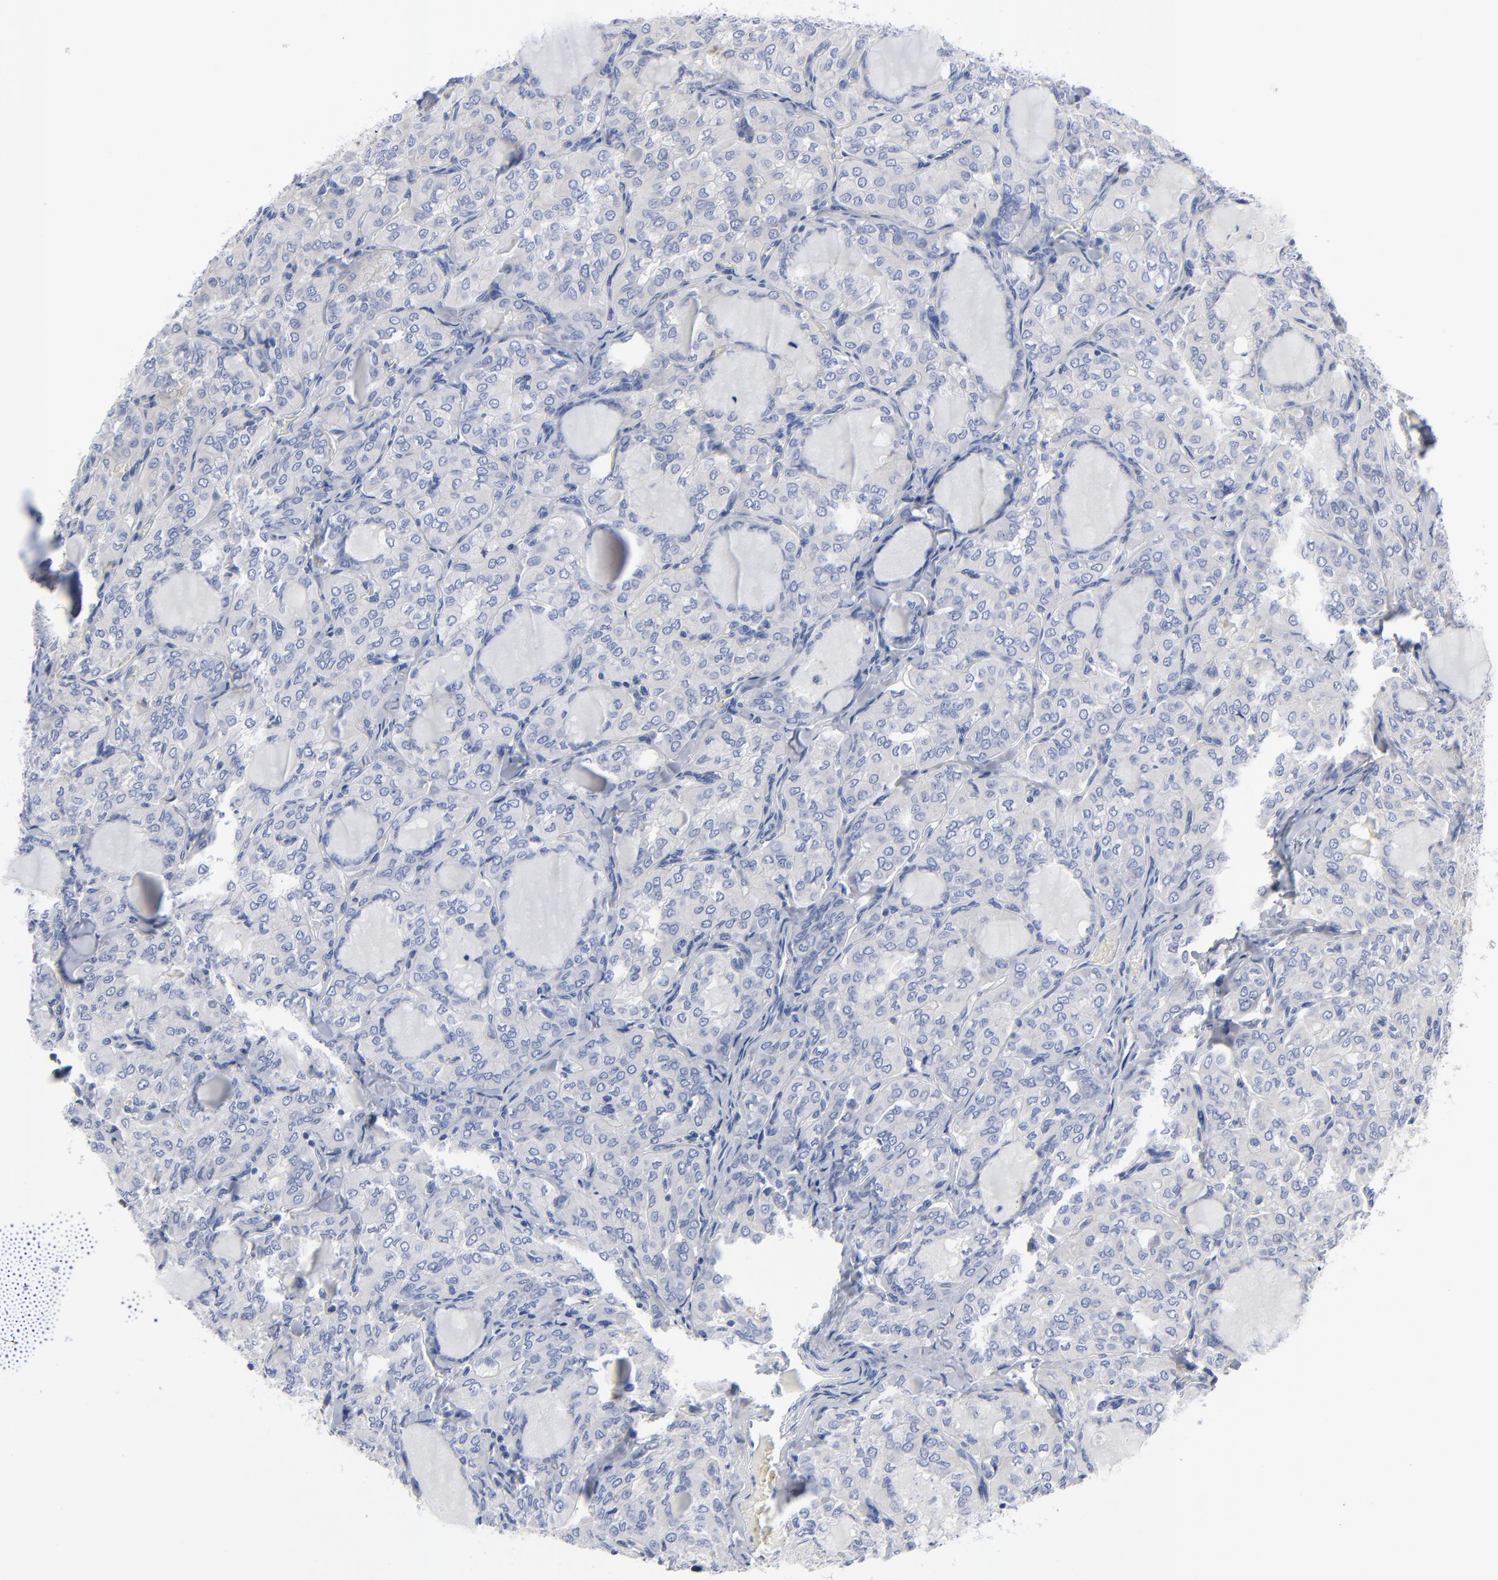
{"staining": {"intensity": "weak", "quantity": "25%-75%", "location": "cytoplasmic/membranous"}, "tissue": "thyroid cancer", "cell_type": "Tumor cells", "image_type": "cancer", "snomed": [{"axis": "morphology", "description": "Papillary adenocarcinoma, NOS"}, {"axis": "topography", "description": "Thyroid gland"}], "caption": "An immunohistochemistry (IHC) photomicrograph of neoplastic tissue is shown. Protein staining in brown labels weak cytoplasmic/membranous positivity in thyroid papillary adenocarcinoma within tumor cells.", "gene": "STAT2", "patient": {"sex": "male", "age": 20}}